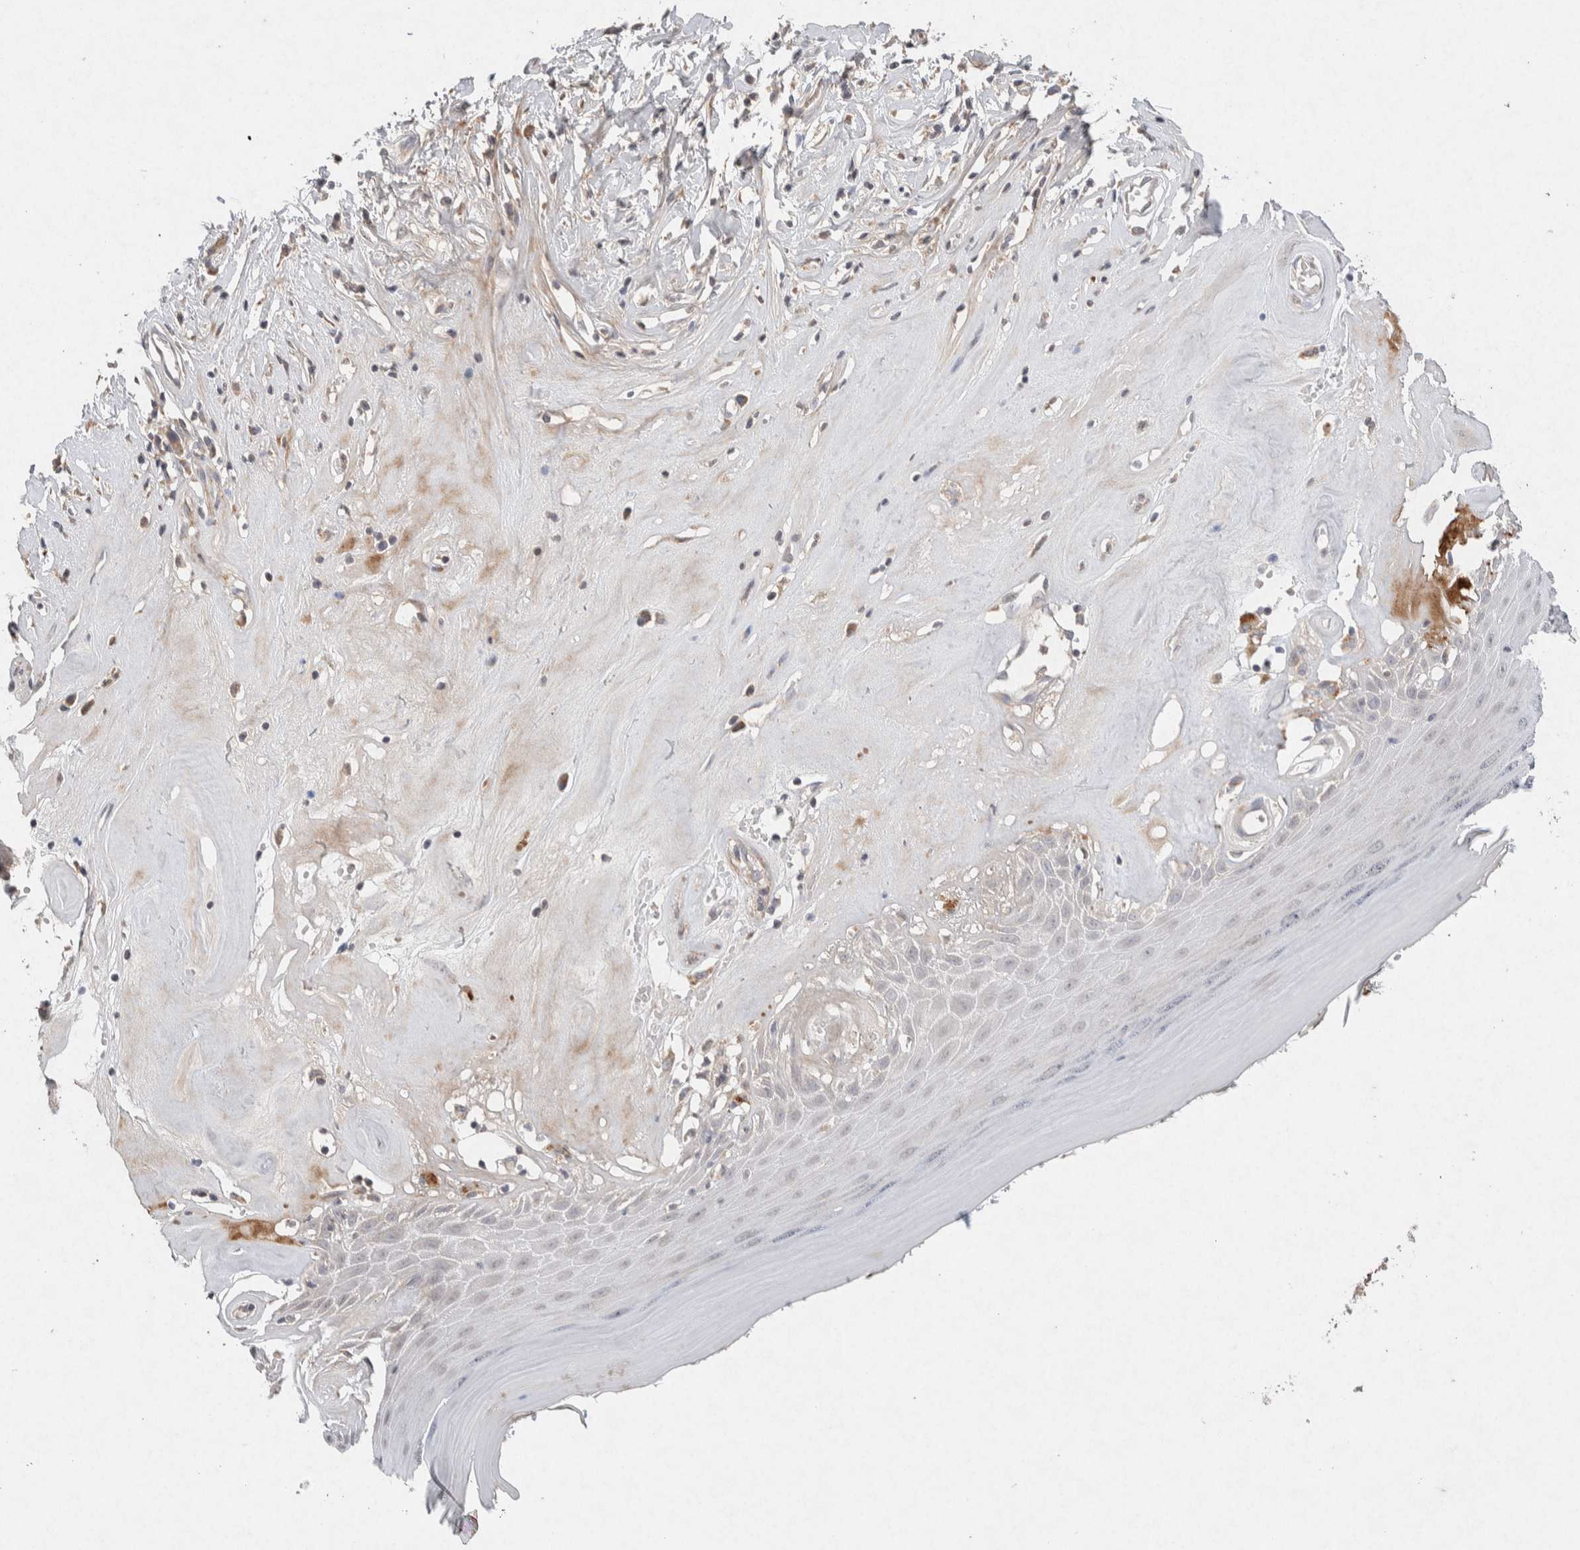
{"staining": {"intensity": "weak", "quantity": "<25%", "location": "cytoplasmic/membranous"}, "tissue": "skin", "cell_type": "Epidermal cells", "image_type": "normal", "snomed": [{"axis": "morphology", "description": "Normal tissue, NOS"}, {"axis": "morphology", "description": "Inflammation, NOS"}, {"axis": "topography", "description": "Vulva"}], "caption": "High magnification brightfield microscopy of unremarkable skin stained with DAB (3,3'-diaminobenzidine) (brown) and counterstained with hematoxylin (blue): epidermal cells show no significant staining. (Immunohistochemistry (ihc), brightfield microscopy, high magnification).", "gene": "CMTM4", "patient": {"sex": "female", "age": 84}}